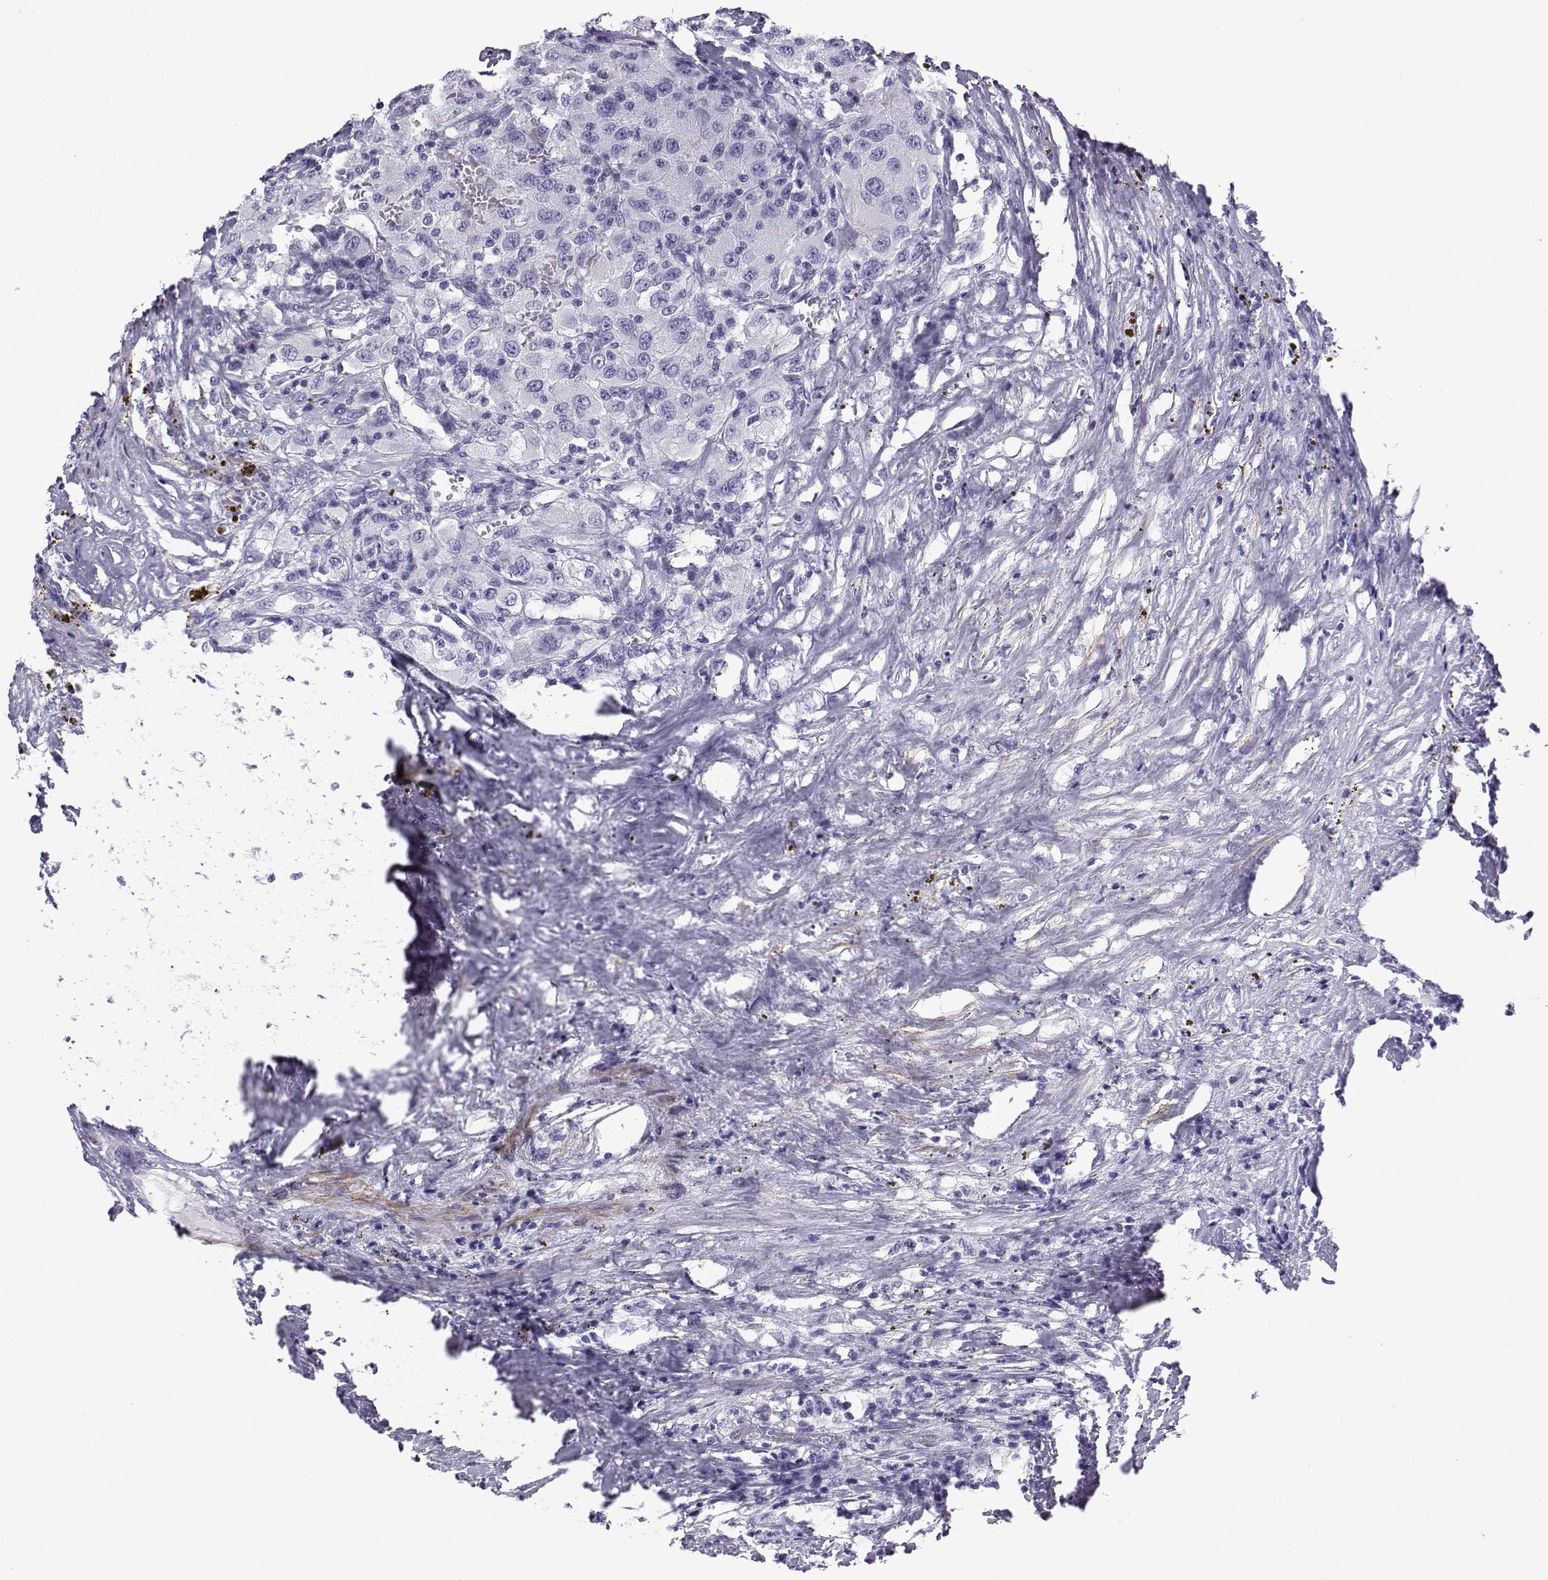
{"staining": {"intensity": "negative", "quantity": "none", "location": "none"}, "tissue": "renal cancer", "cell_type": "Tumor cells", "image_type": "cancer", "snomed": [{"axis": "morphology", "description": "Adenocarcinoma, NOS"}, {"axis": "topography", "description": "Kidney"}], "caption": "Immunohistochemistry (IHC) histopathology image of human renal adenocarcinoma stained for a protein (brown), which displays no expression in tumor cells.", "gene": "KCNF1", "patient": {"sex": "female", "age": 67}}